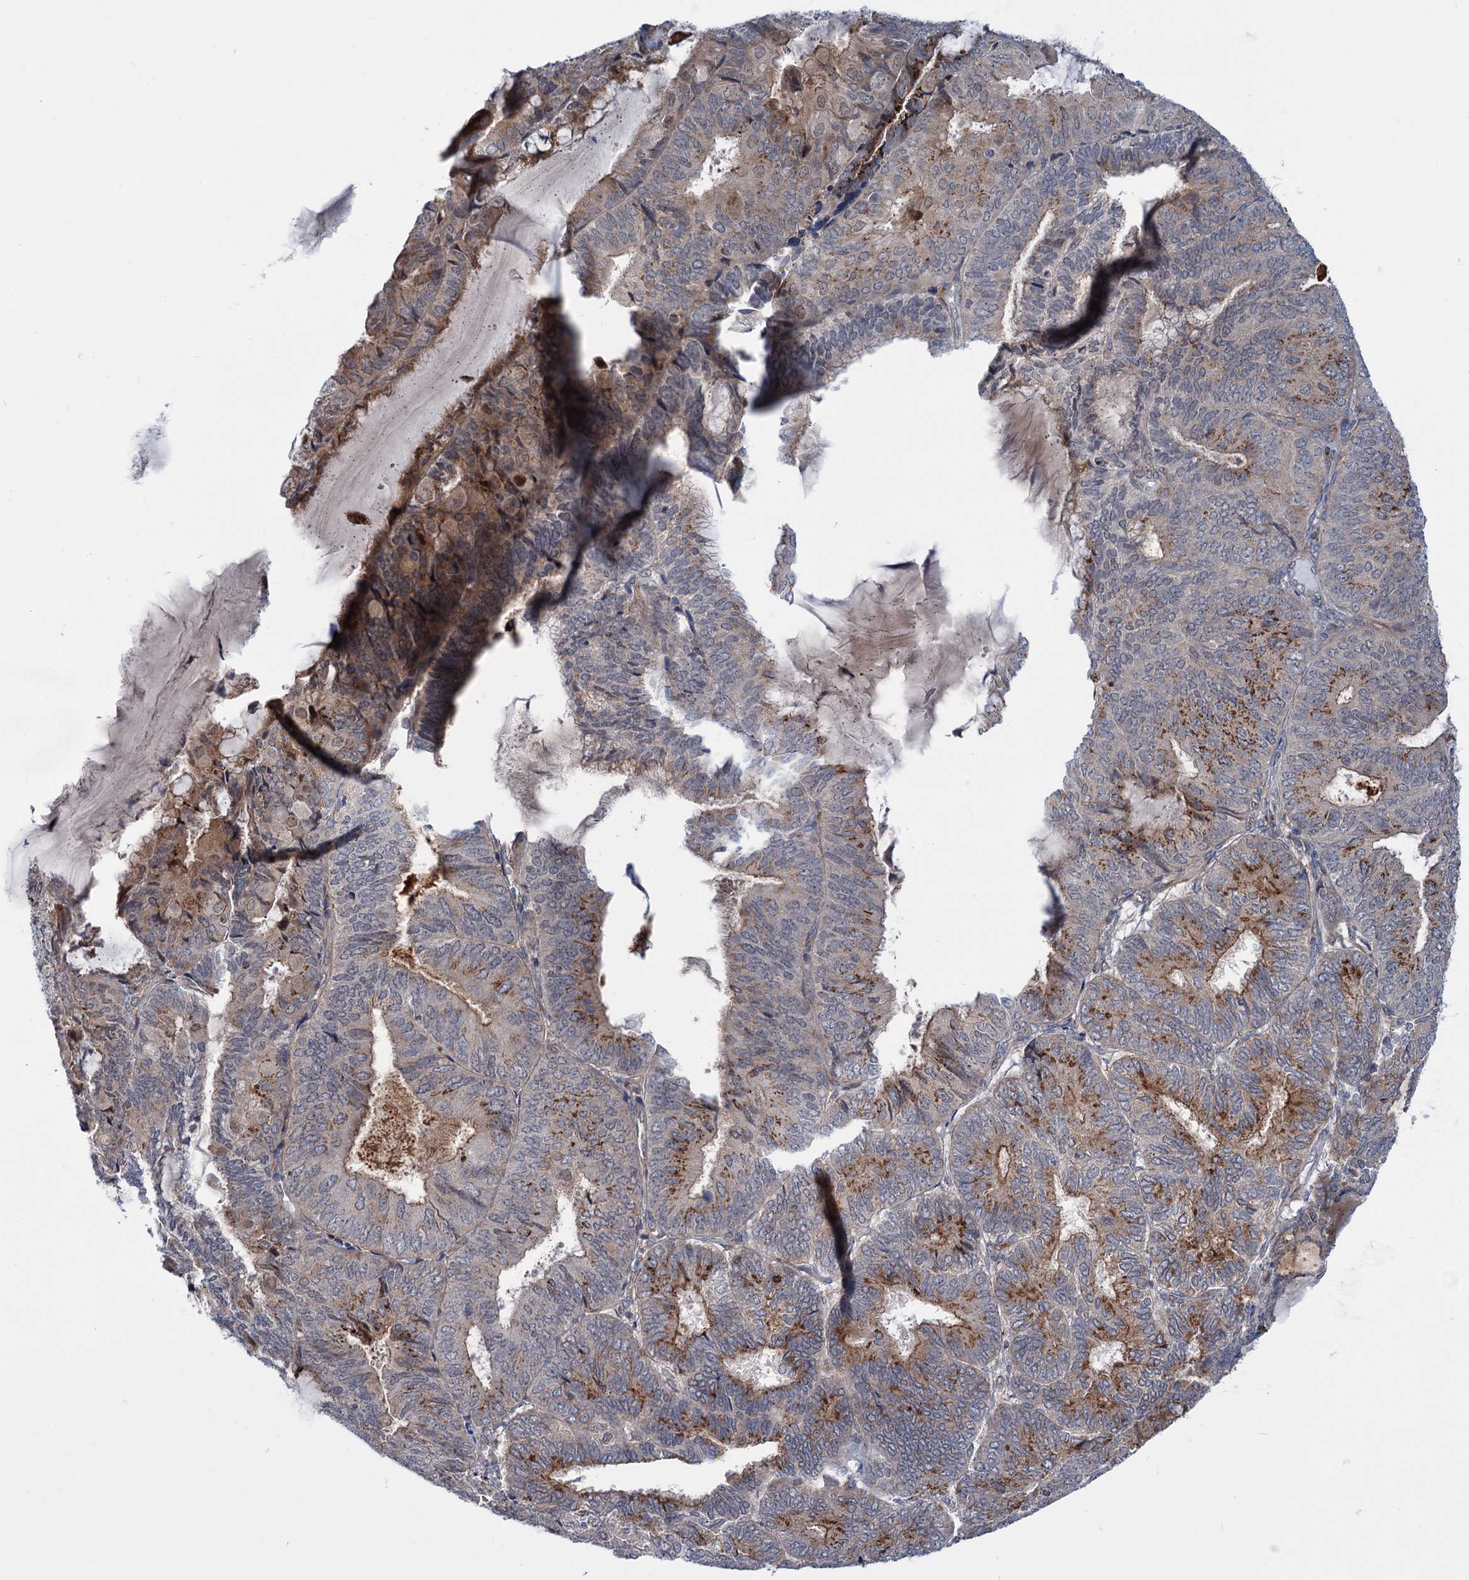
{"staining": {"intensity": "strong", "quantity": ">75%", "location": "cytoplasmic/membranous"}, "tissue": "endometrial cancer", "cell_type": "Tumor cells", "image_type": "cancer", "snomed": [{"axis": "morphology", "description": "Adenocarcinoma, NOS"}, {"axis": "topography", "description": "Endometrium"}], "caption": "Endometrial cancer stained with DAB (3,3'-diaminobenzidine) immunohistochemistry shows high levels of strong cytoplasmic/membranous expression in approximately >75% of tumor cells.", "gene": "ELP4", "patient": {"sex": "female", "age": 81}}